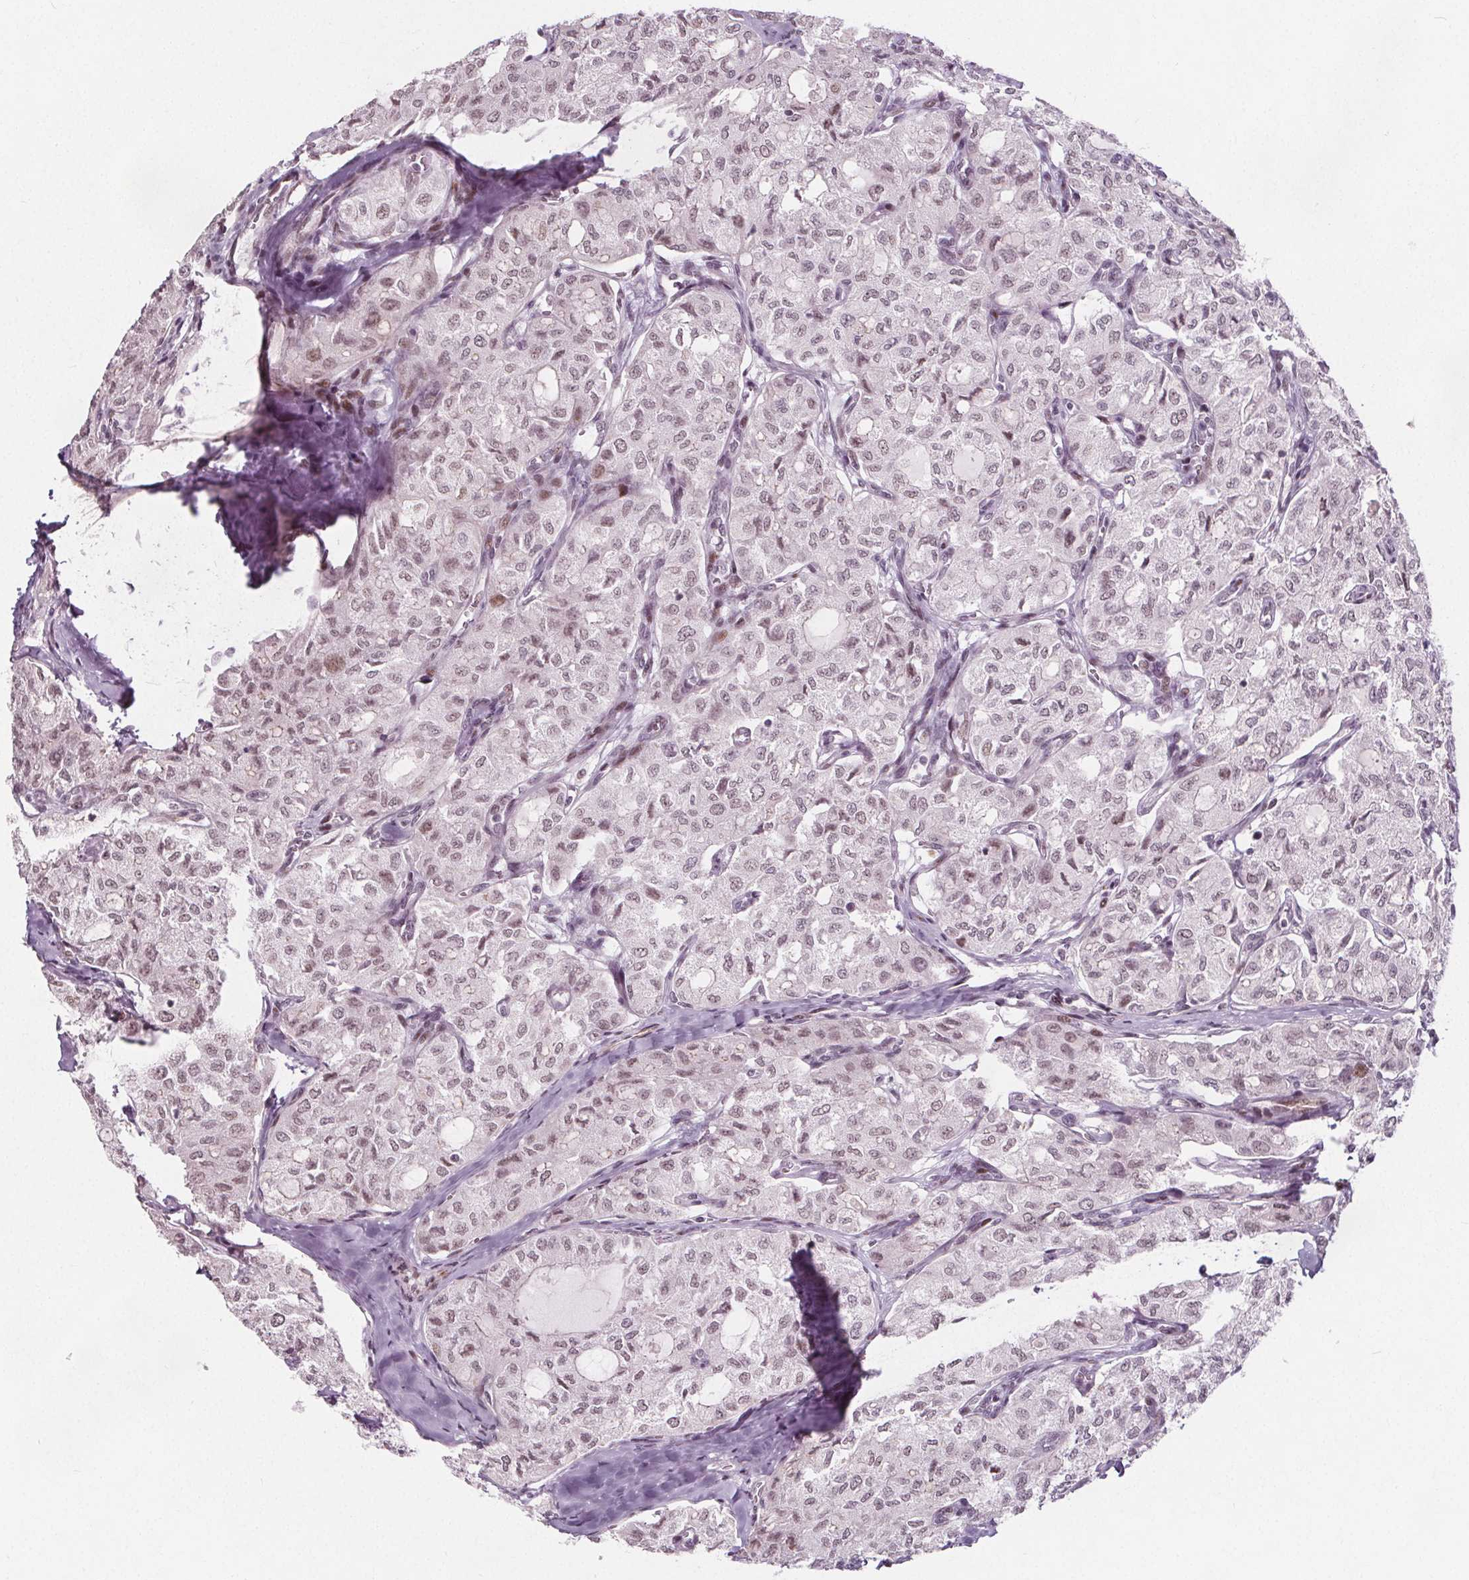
{"staining": {"intensity": "moderate", "quantity": "25%-75%", "location": "nuclear"}, "tissue": "thyroid cancer", "cell_type": "Tumor cells", "image_type": "cancer", "snomed": [{"axis": "morphology", "description": "Follicular adenoma carcinoma, NOS"}, {"axis": "topography", "description": "Thyroid gland"}], "caption": "Protein positivity by IHC shows moderate nuclear expression in approximately 25%-75% of tumor cells in thyroid cancer.", "gene": "TAF6L", "patient": {"sex": "male", "age": 75}}